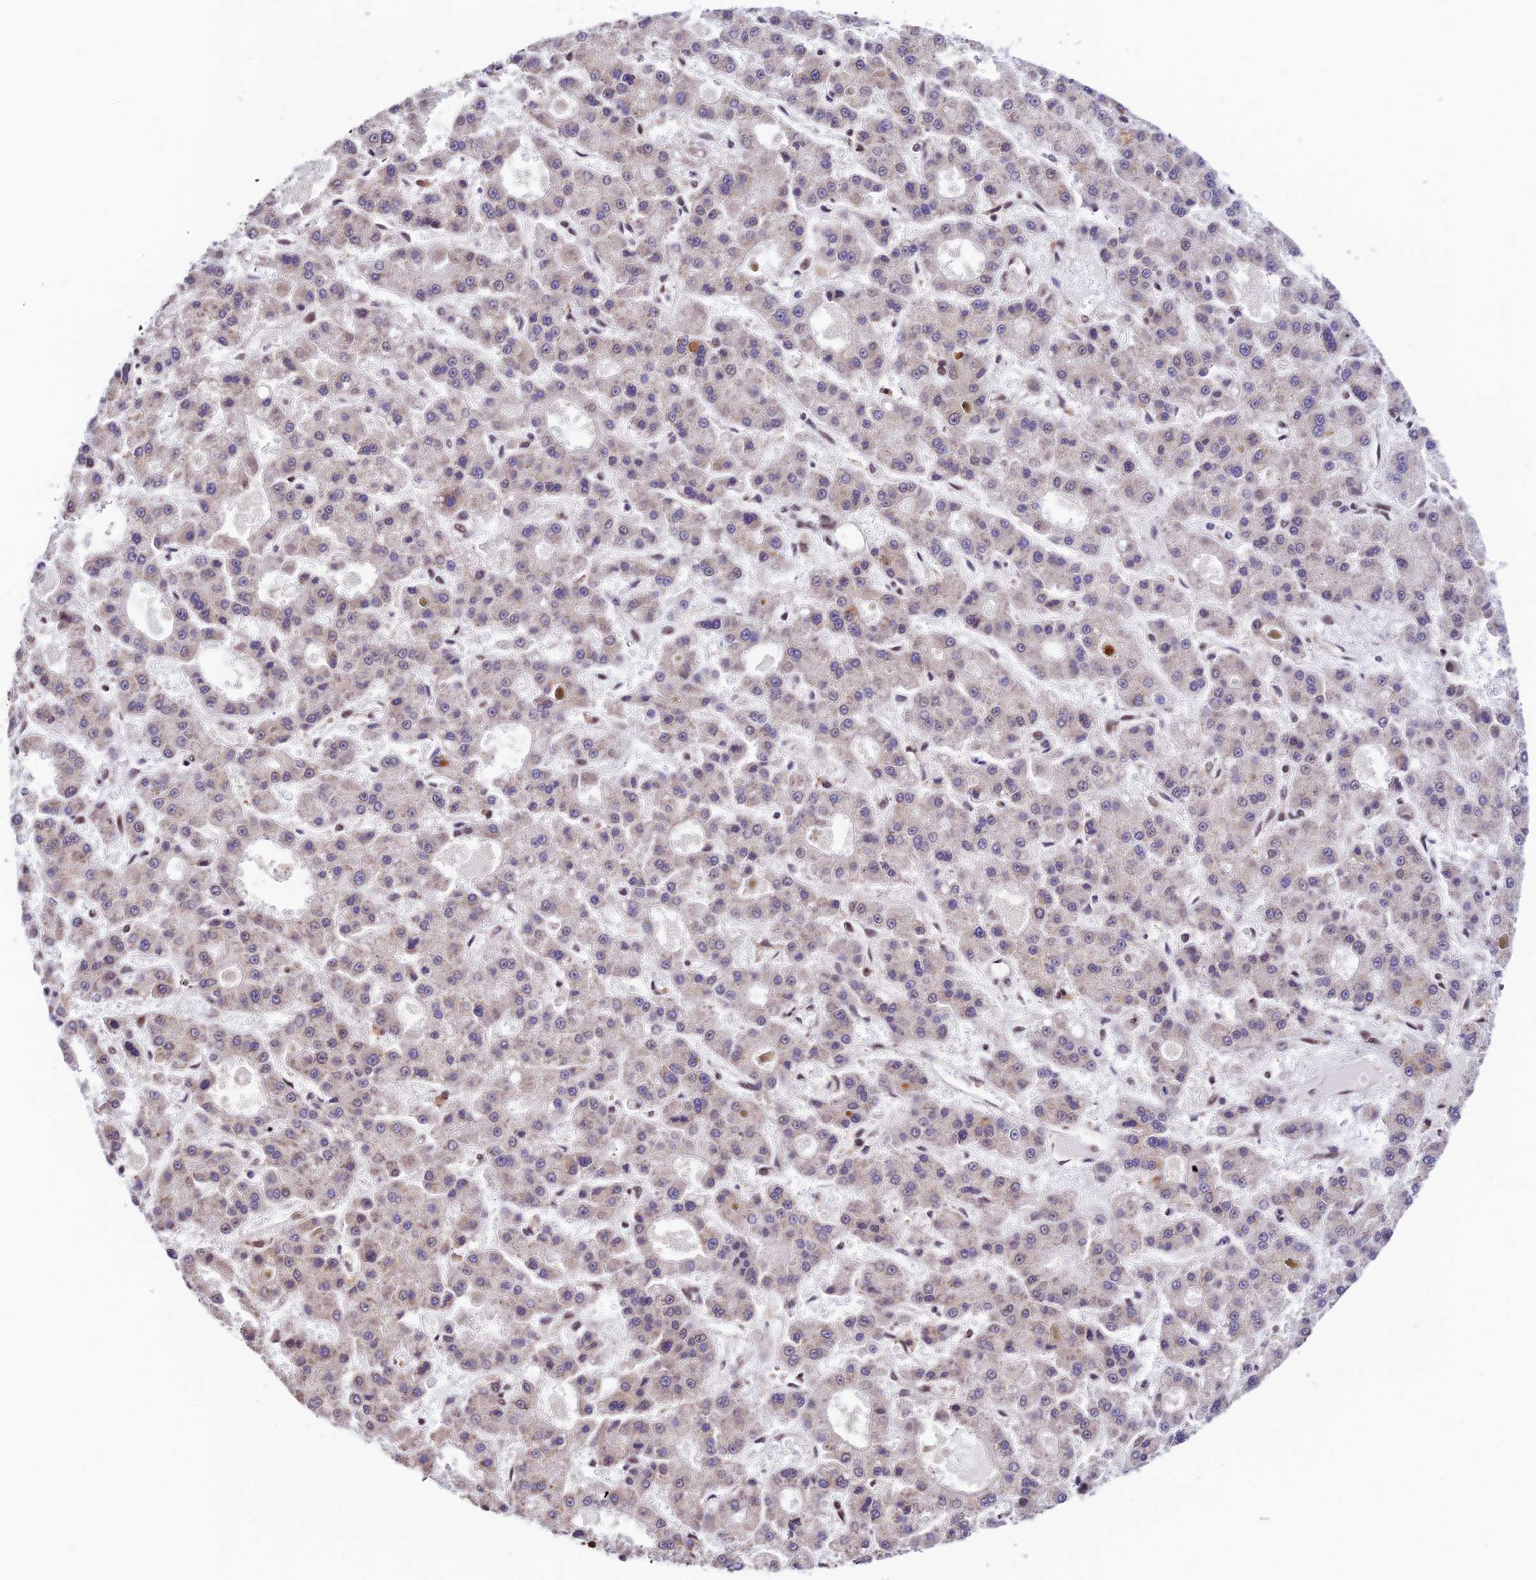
{"staining": {"intensity": "weak", "quantity": "<25%", "location": "nuclear"}, "tissue": "liver cancer", "cell_type": "Tumor cells", "image_type": "cancer", "snomed": [{"axis": "morphology", "description": "Carcinoma, Hepatocellular, NOS"}, {"axis": "topography", "description": "Liver"}], "caption": "DAB immunohistochemical staining of liver hepatocellular carcinoma demonstrates no significant expression in tumor cells.", "gene": "RBM42", "patient": {"sex": "male", "age": 70}}